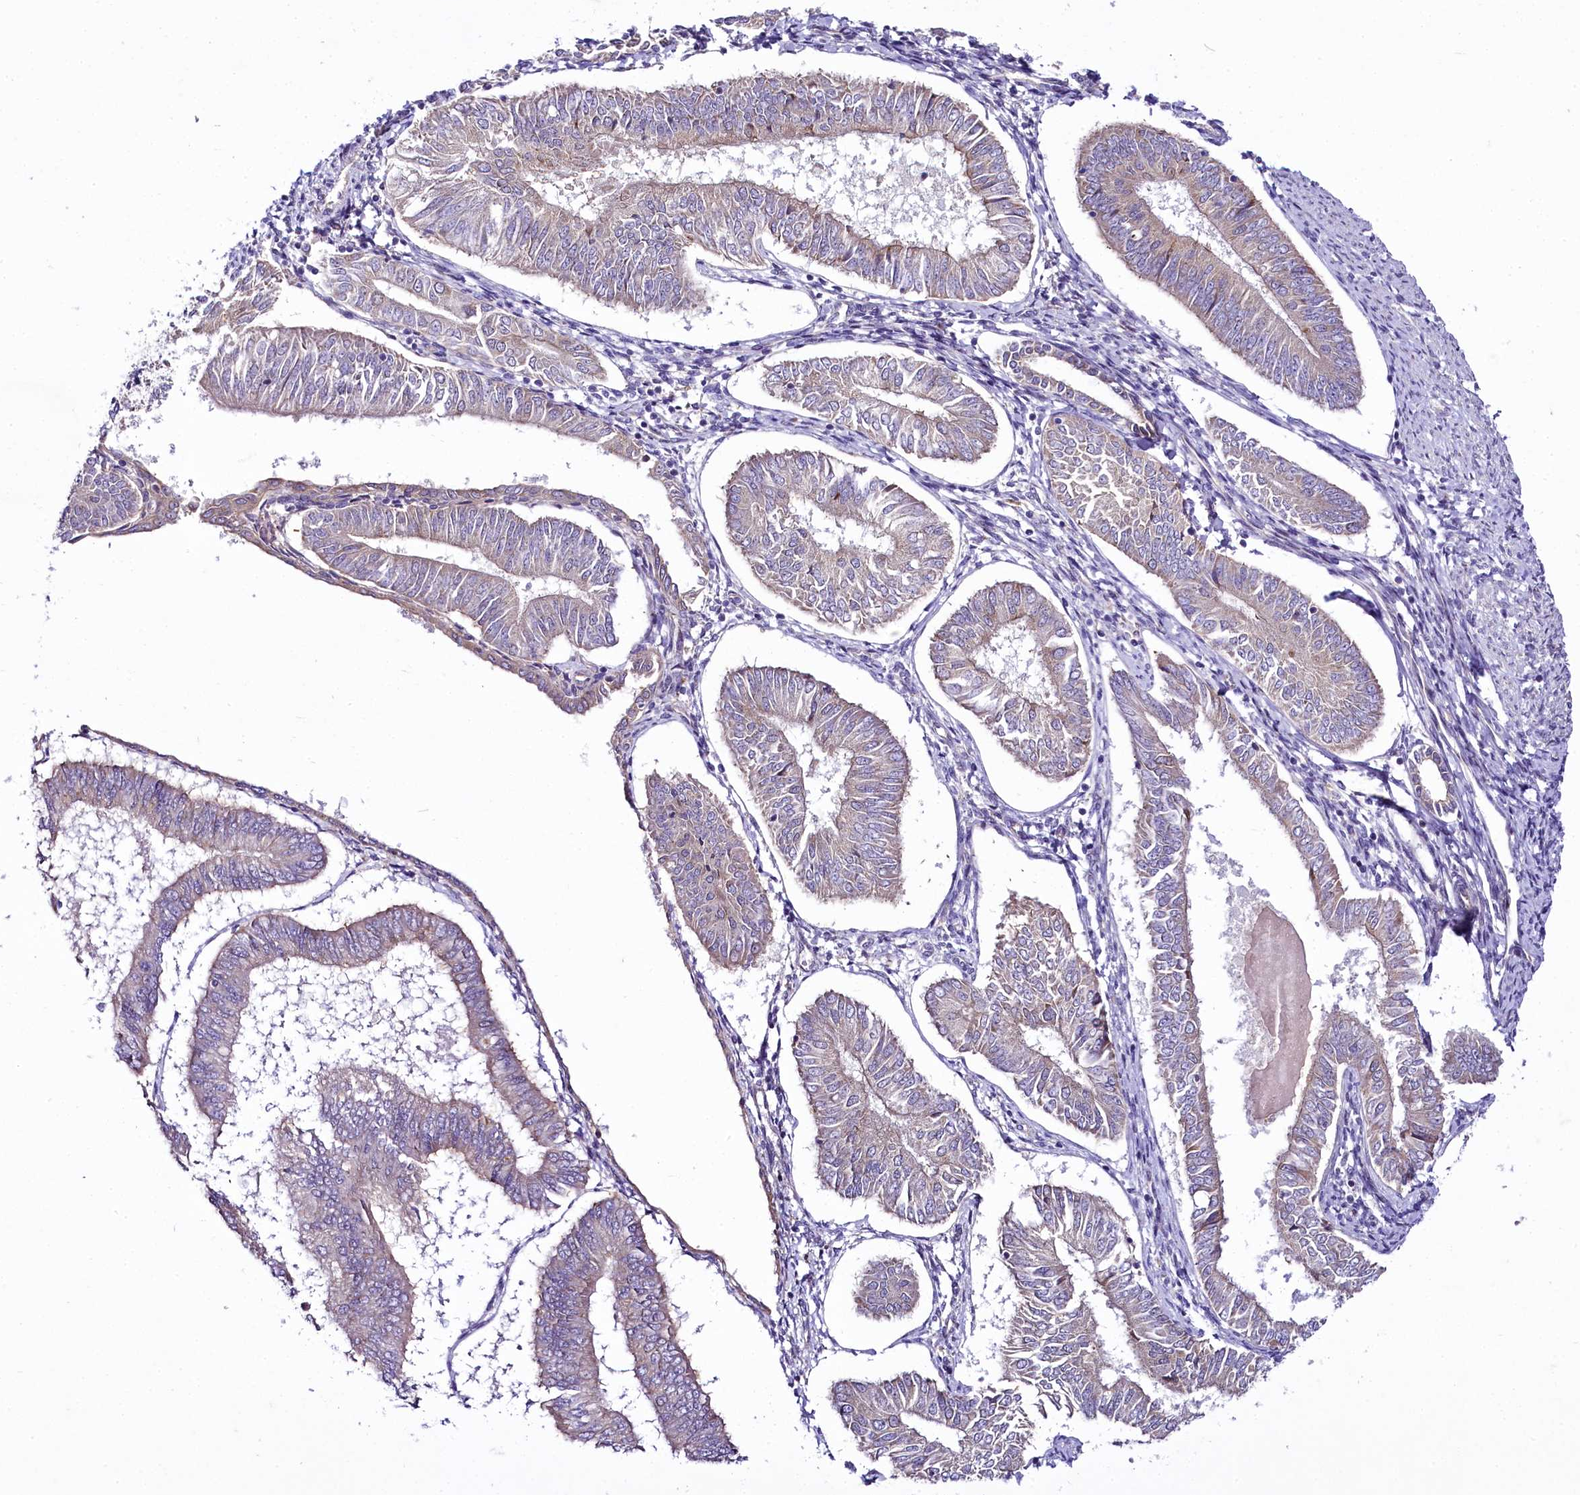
{"staining": {"intensity": "weak", "quantity": "<25%", "location": "cytoplasmic/membranous"}, "tissue": "endometrial cancer", "cell_type": "Tumor cells", "image_type": "cancer", "snomed": [{"axis": "morphology", "description": "Adenocarcinoma, NOS"}, {"axis": "topography", "description": "Endometrium"}], "caption": "IHC of human adenocarcinoma (endometrial) shows no expression in tumor cells.", "gene": "ZC3H12C", "patient": {"sex": "female", "age": 58}}